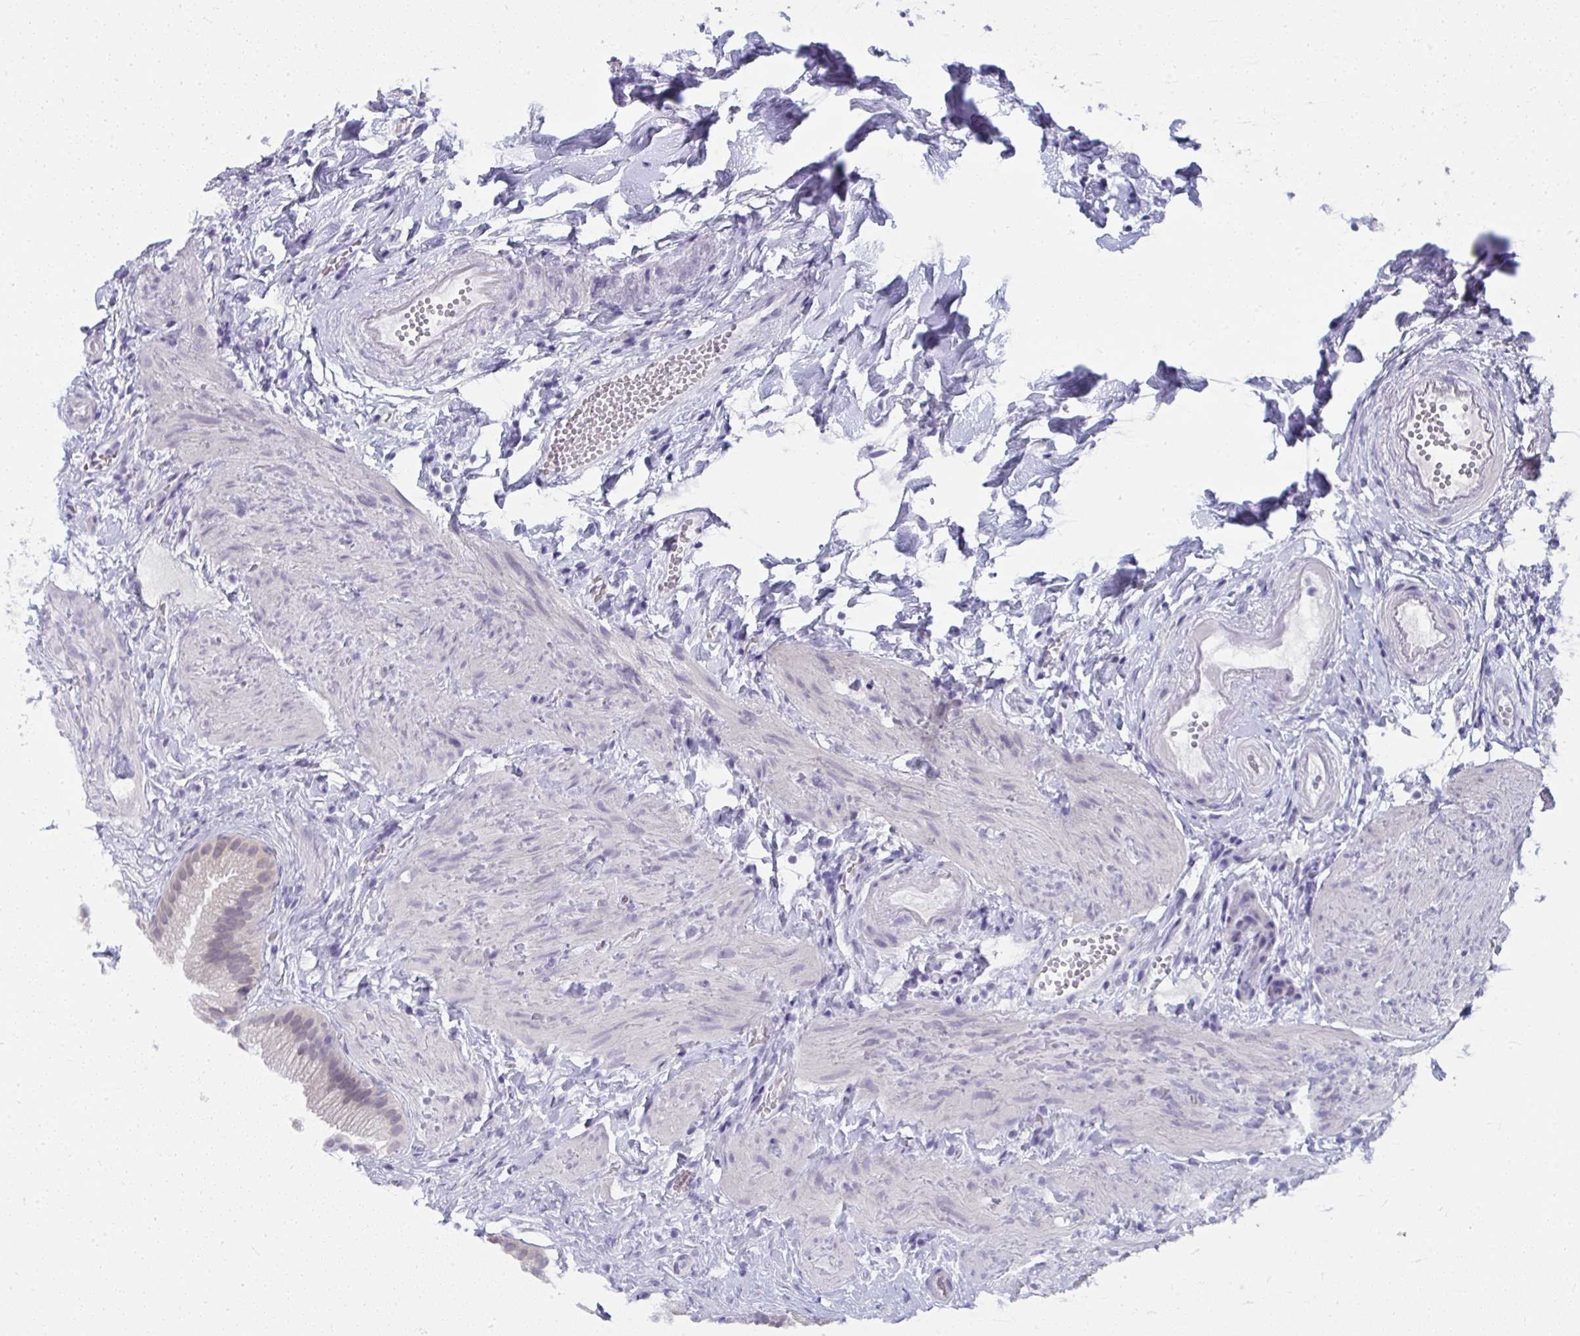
{"staining": {"intensity": "negative", "quantity": "none", "location": "none"}, "tissue": "gallbladder", "cell_type": "Glandular cells", "image_type": "normal", "snomed": [{"axis": "morphology", "description": "Normal tissue, NOS"}, {"axis": "topography", "description": "Gallbladder"}], "caption": "Immunohistochemistry of unremarkable human gallbladder exhibits no expression in glandular cells. (DAB (3,3'-diaminobenzidine) IHC visualized using brightfield microscopy, high magnification).", "gene": "UGT3A2", "patient": {"sex": "female", "age": 63}}